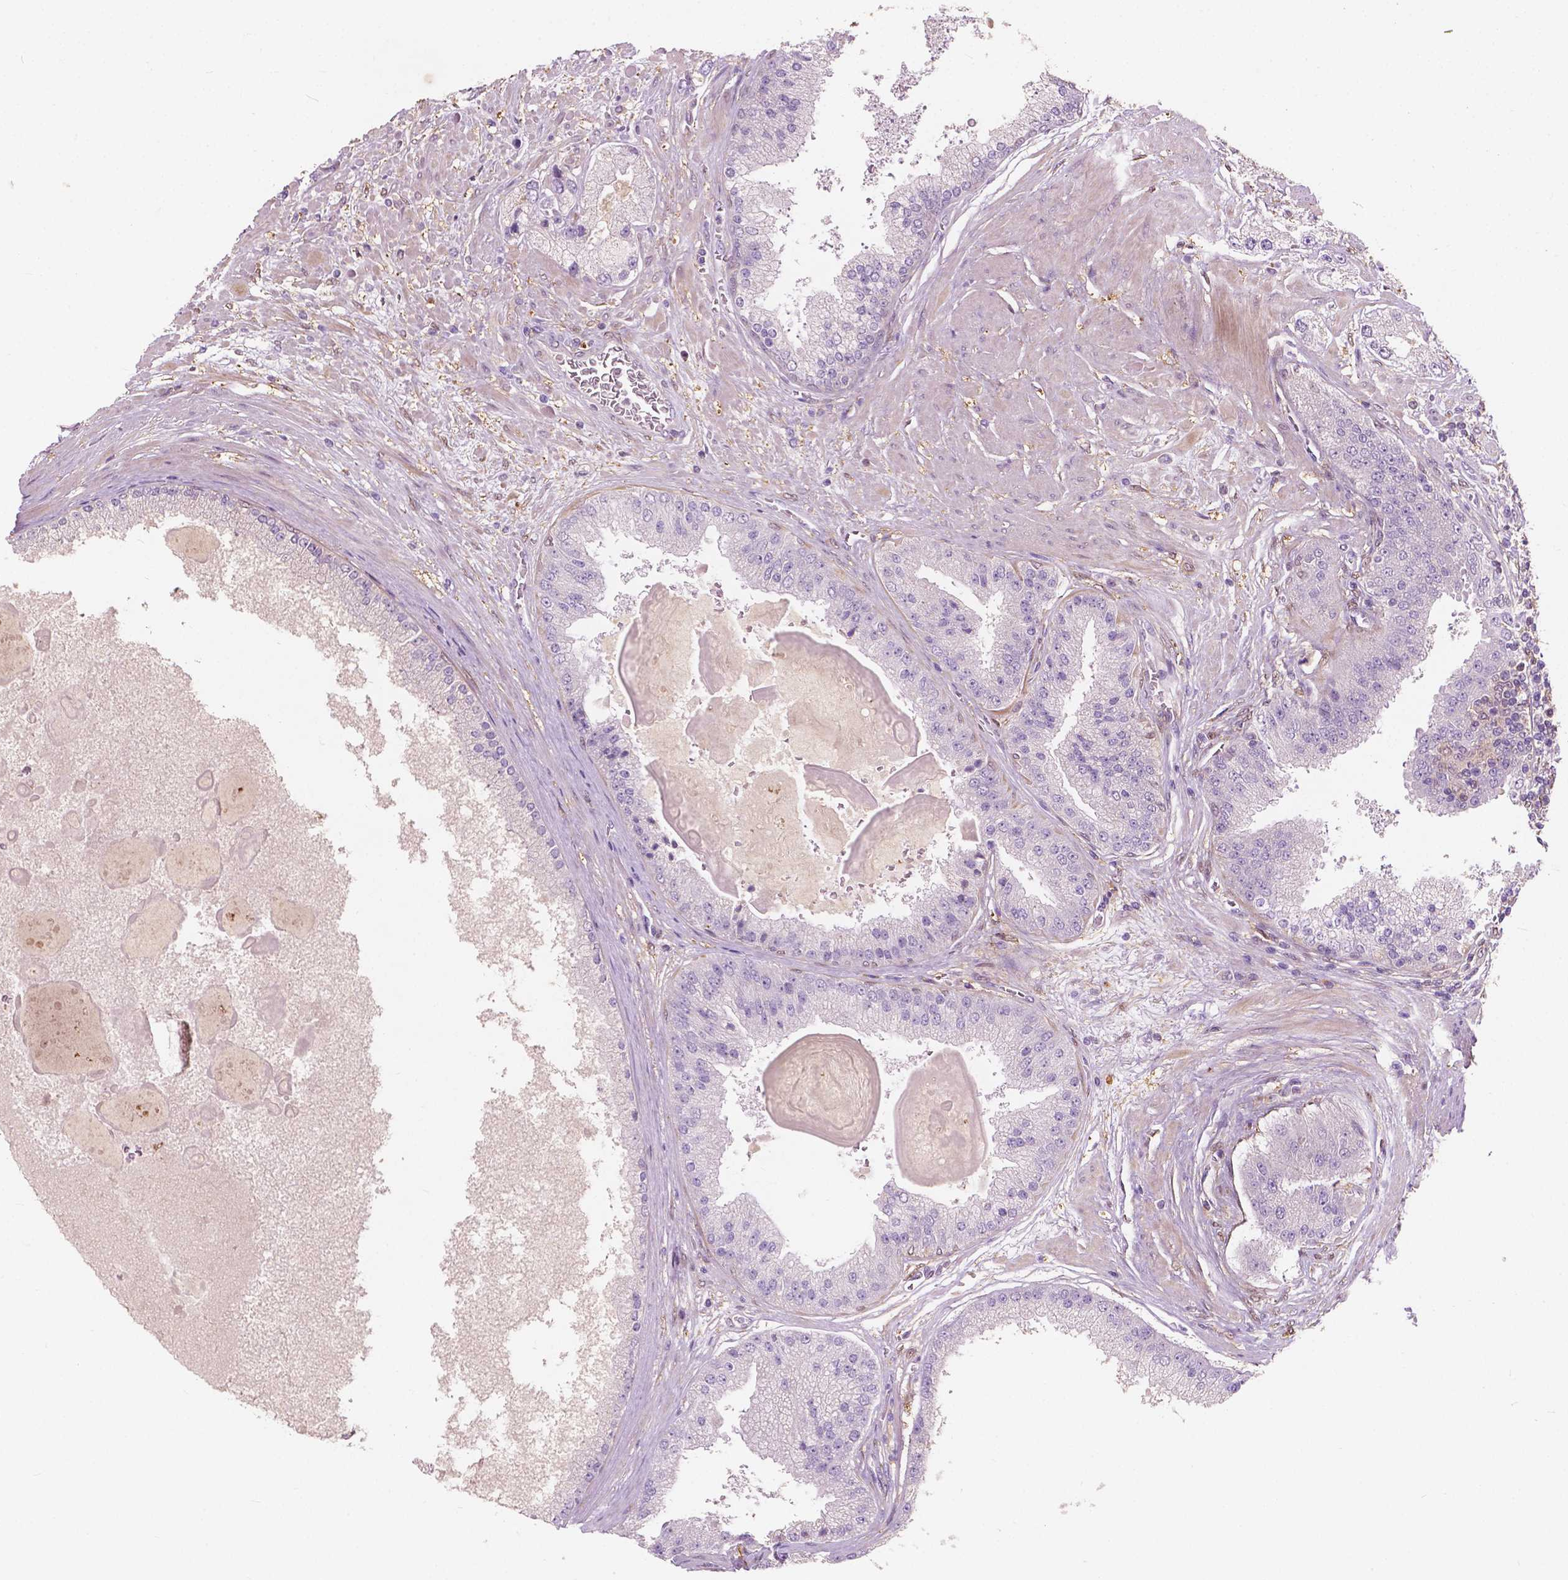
{"staining": {"intensity": "negative", "quantity": "none", "location": "none"}, "tissue": "prostate cancer", "cell_type": "Tumor cells", "image_type": "cancer", "snomed": [{"axis": "morphology", "description": "Adenocarcinoma, High grade"}, {"axis": "topography", "description": "Prostate"}], "caption": "This is an immunohistochemistry photomicrograph of prostate cancer. There is no staining in tumor cells.", "gene": "GPR37", "patient": {"sex": "male", "age": 67}}